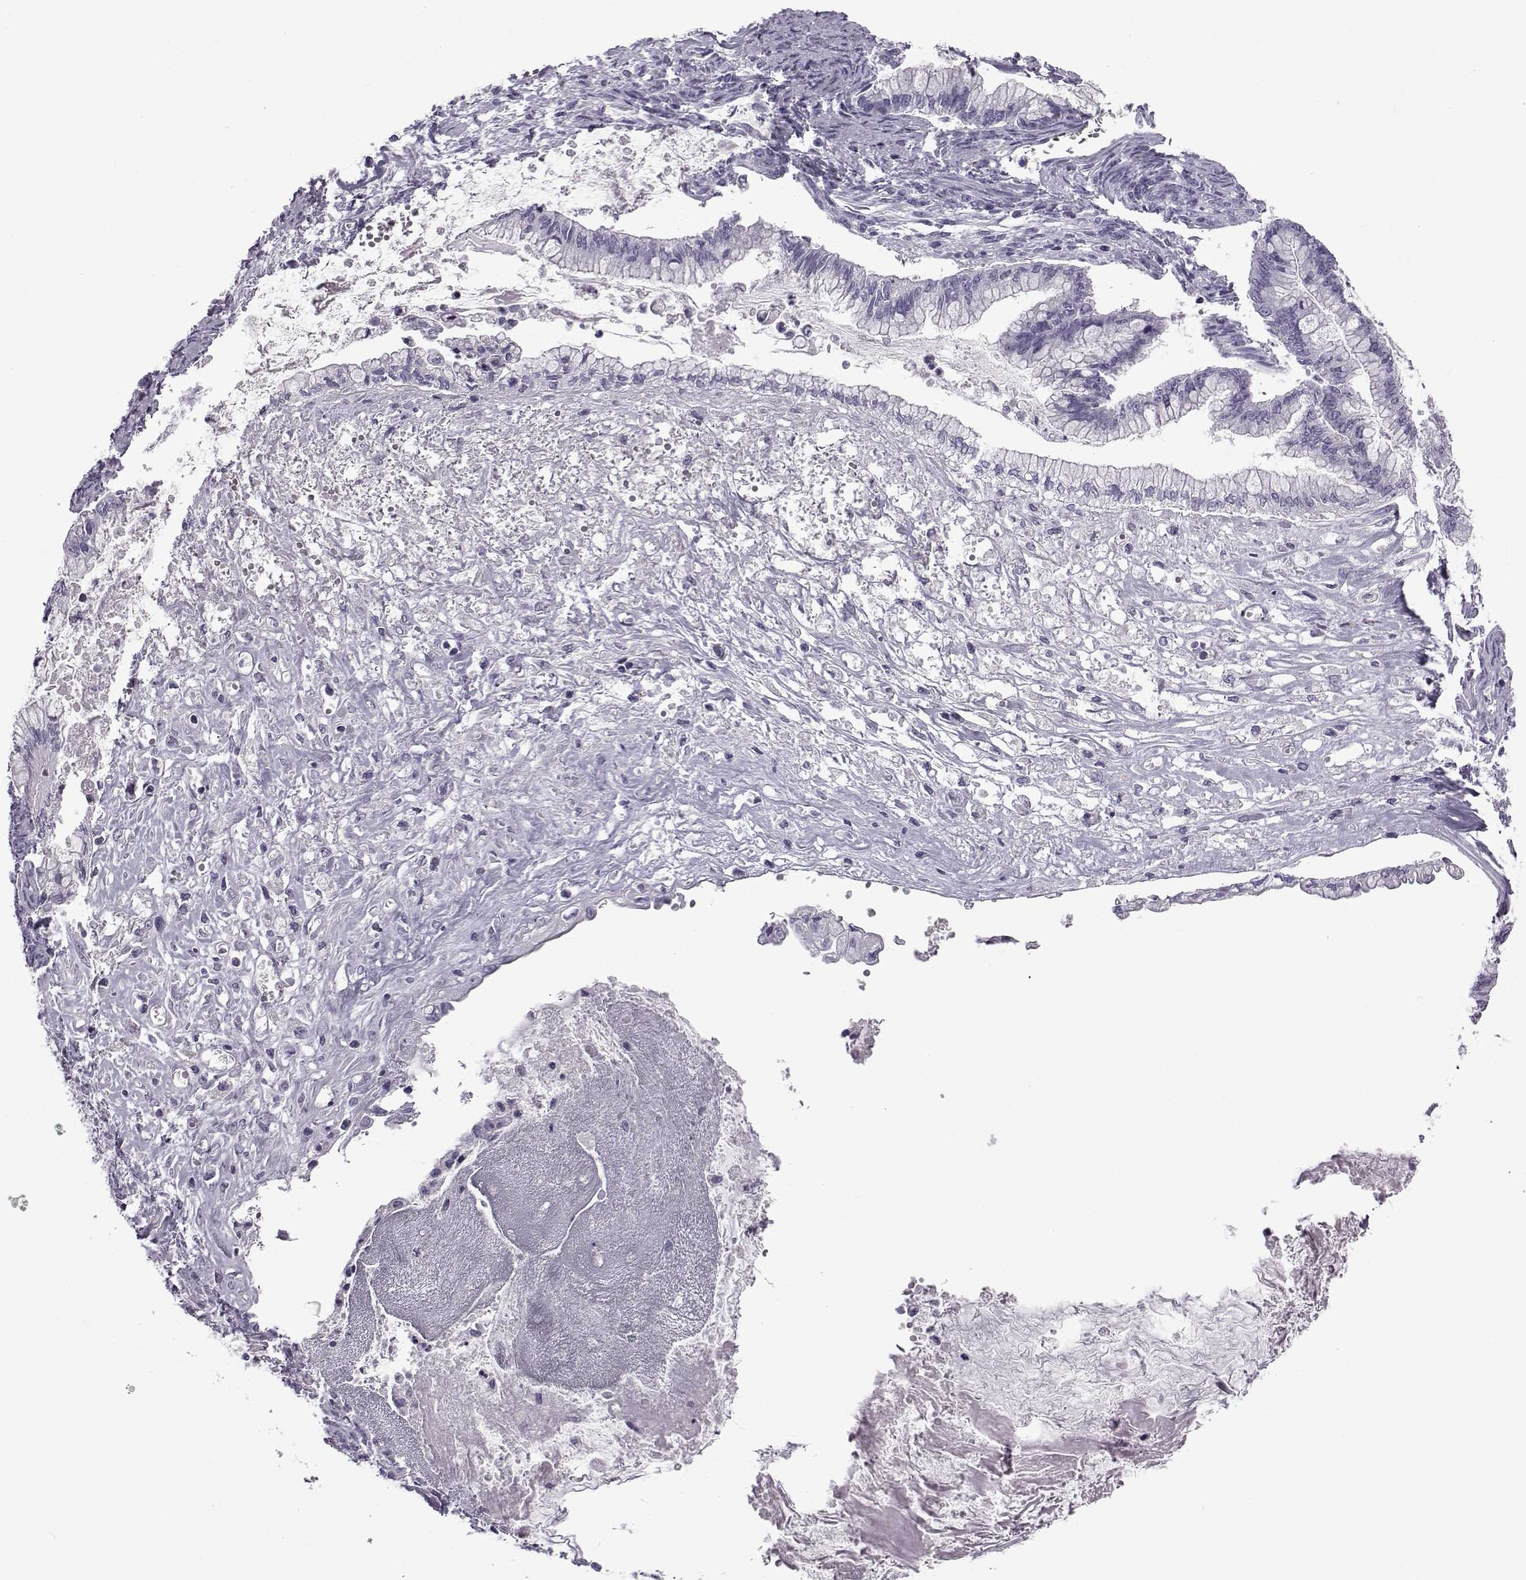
{"staining": {"intensity": "negative", "quantity": "none", "location": "none"}, "tissue": "ovarian cancer", "cell_type": "Tumor cells", "image_type": "cancer", "snomed": [{"axis": "morphology", "description": "Cystadenocarcinoma, mucinous, NOS"}, {"axis": "topography", "description": "Ovary"}], "caption": "Immunohistochemistry (IHC) of human mucinous cystadenocarcinoma (ovarian) exhibits no positivity in tumor cells.", "gene": "OIP5", "patient": {"sex": "female", "age": 67}}